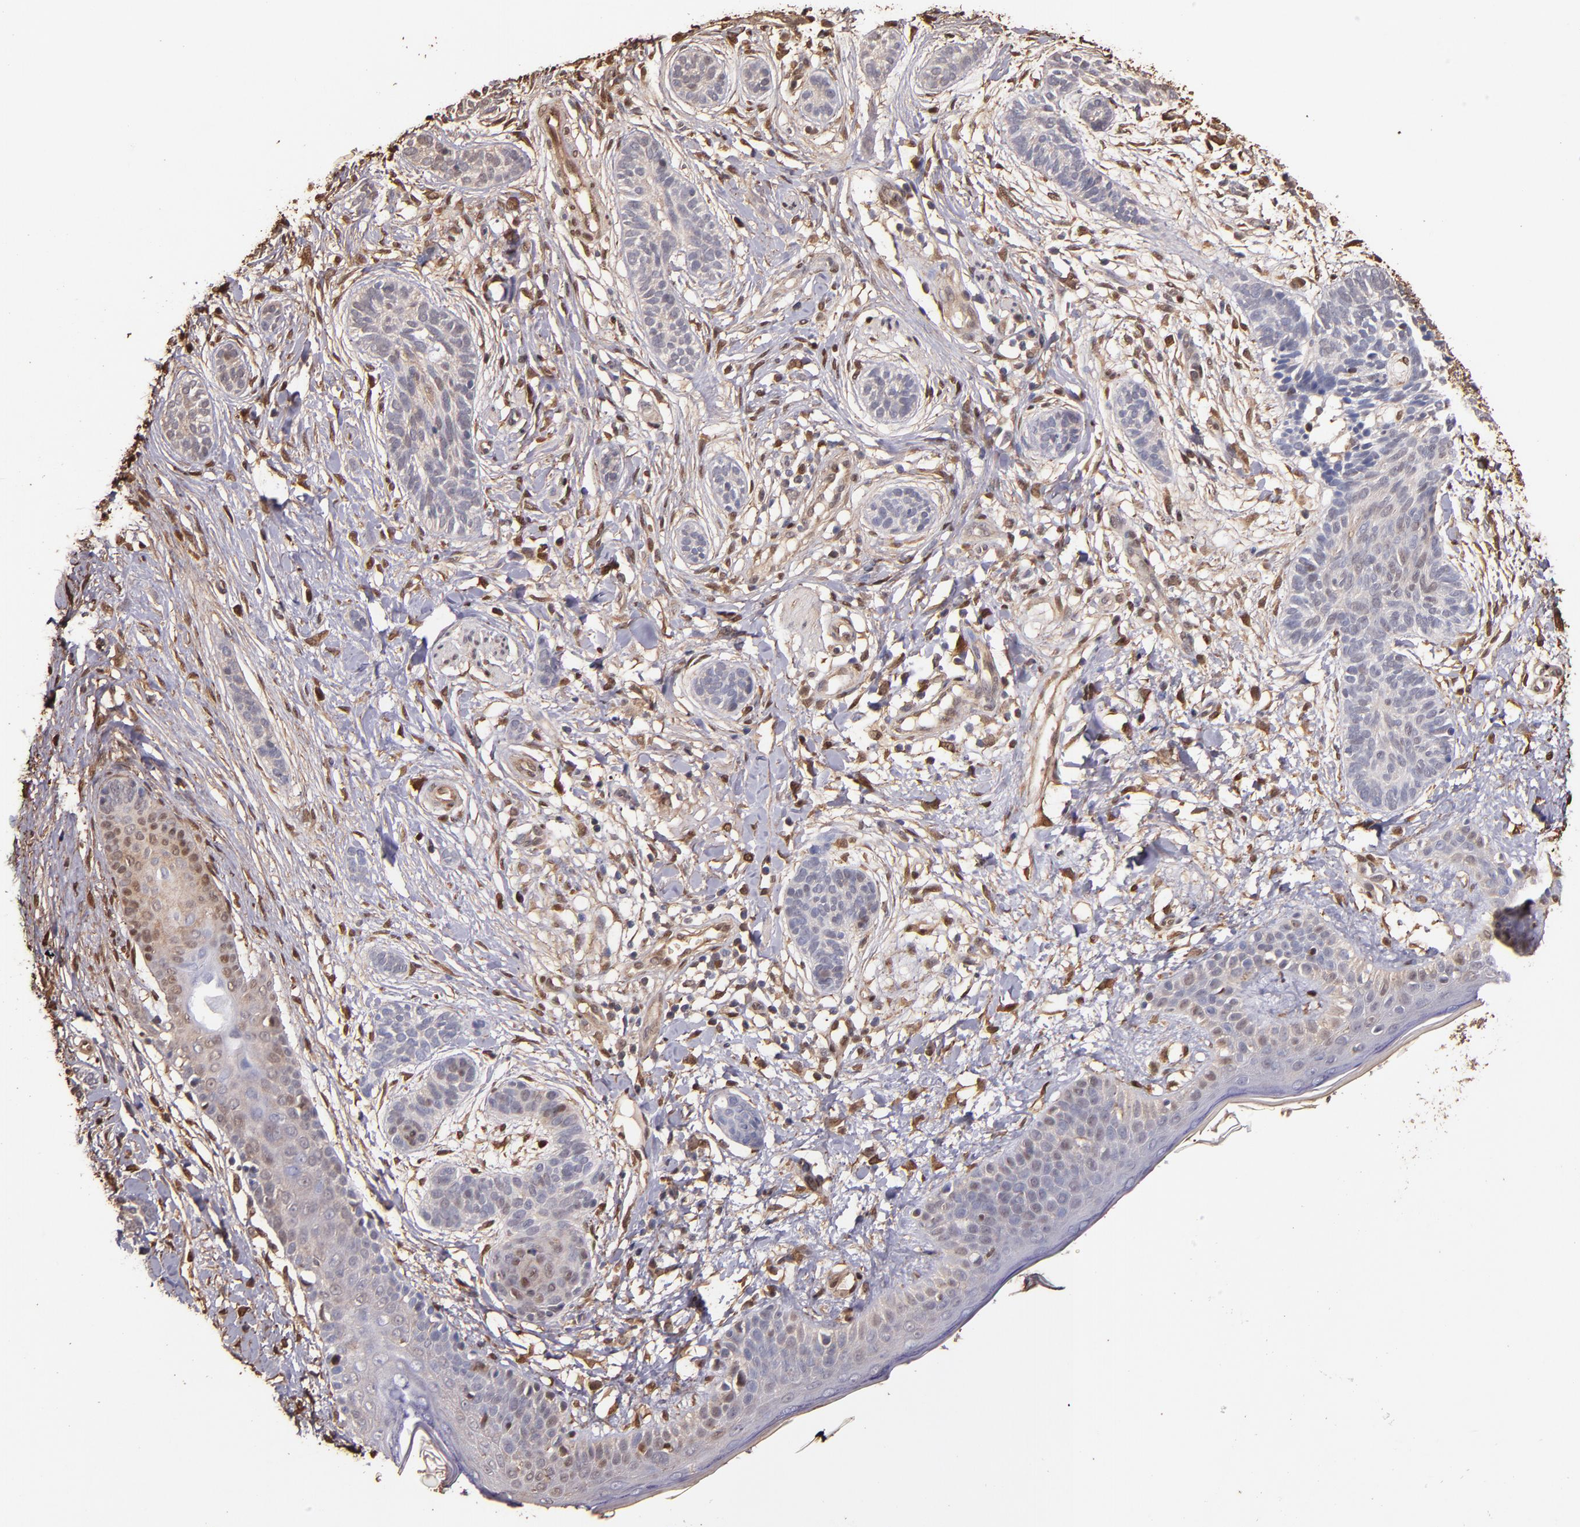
{"staining": {"intensity": "weak", "quantity": "<25%", "location": "cytoplasmic/membranous"}, "tissue": "skin cancer", "cell_type": "Tumor cells", "image_type": "cancer", "snomed": [{"axis": "morphology", "description": "Normal tissue, NOS"}, {"axis": "morphology", "description": "Basal cell carcinoma"}, {"axis": "topography", "description": "Skin"}], "caption": "DAB immunohistochemical staining of human skin basal cell carcinoma shows no significant expression in tumor cells.", "gene": "S100A6", "patient": {"sex": "male", "age": 63}}